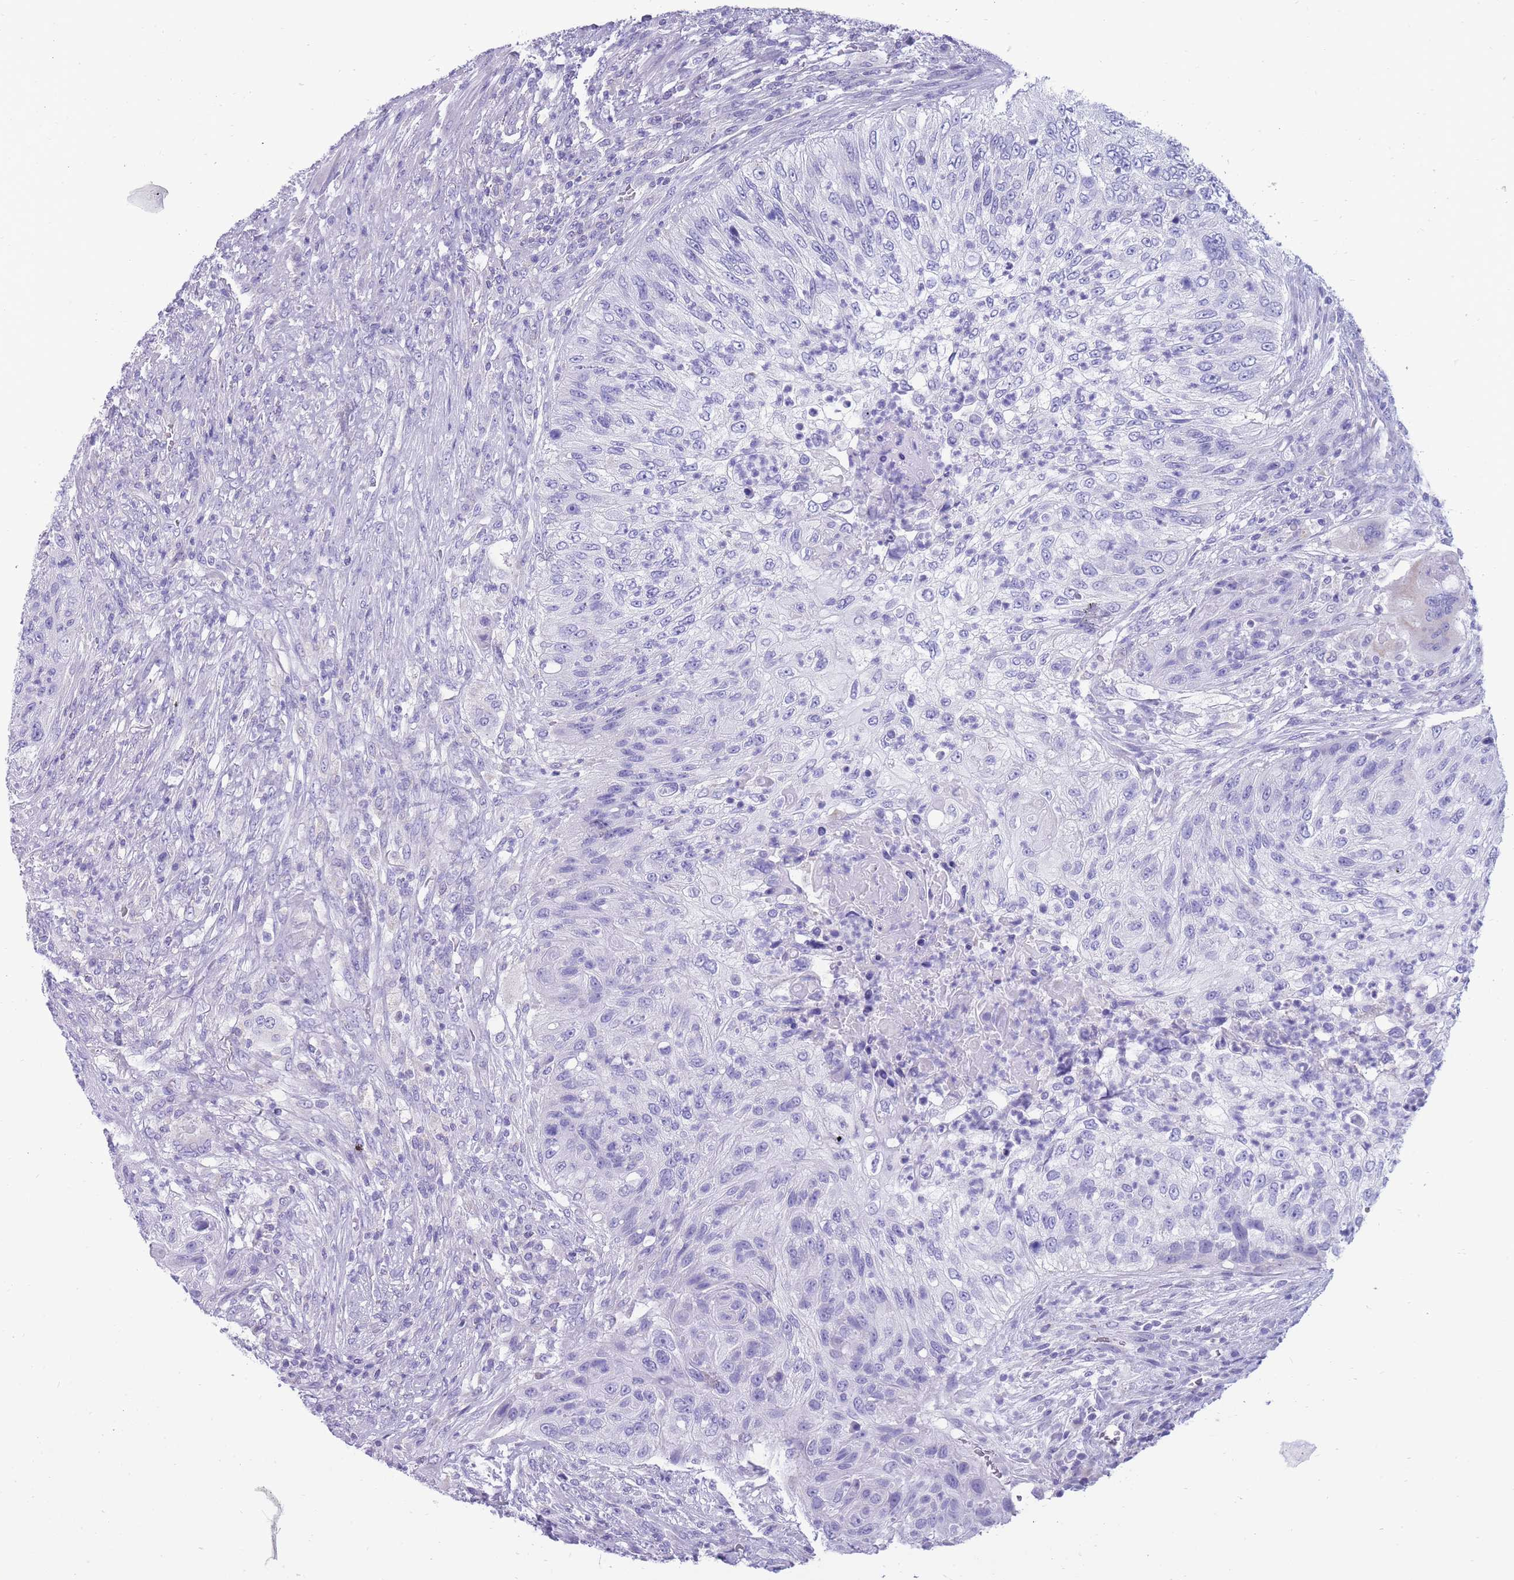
{"staining": {"intensity": "negative", "quantity": "none", "location": "none"}, "tissue": "urothelial cancer", "cell_type": "Tumor cells", "image_type": "cancer", "snomed": [{"axis": "morphology", "description": "Urothelial carcinoma, High grade"}, {"axis": "topography", "description": "Urinary bladder"}], "caption": "Immunohistochemistry histopathology image of human urothelial carcinoma (high-grade) stained for a protein (brown), which displays no staining in tumor cells.", "gene": "INTS2", "patient": {"sex": "female", "age": 60}}